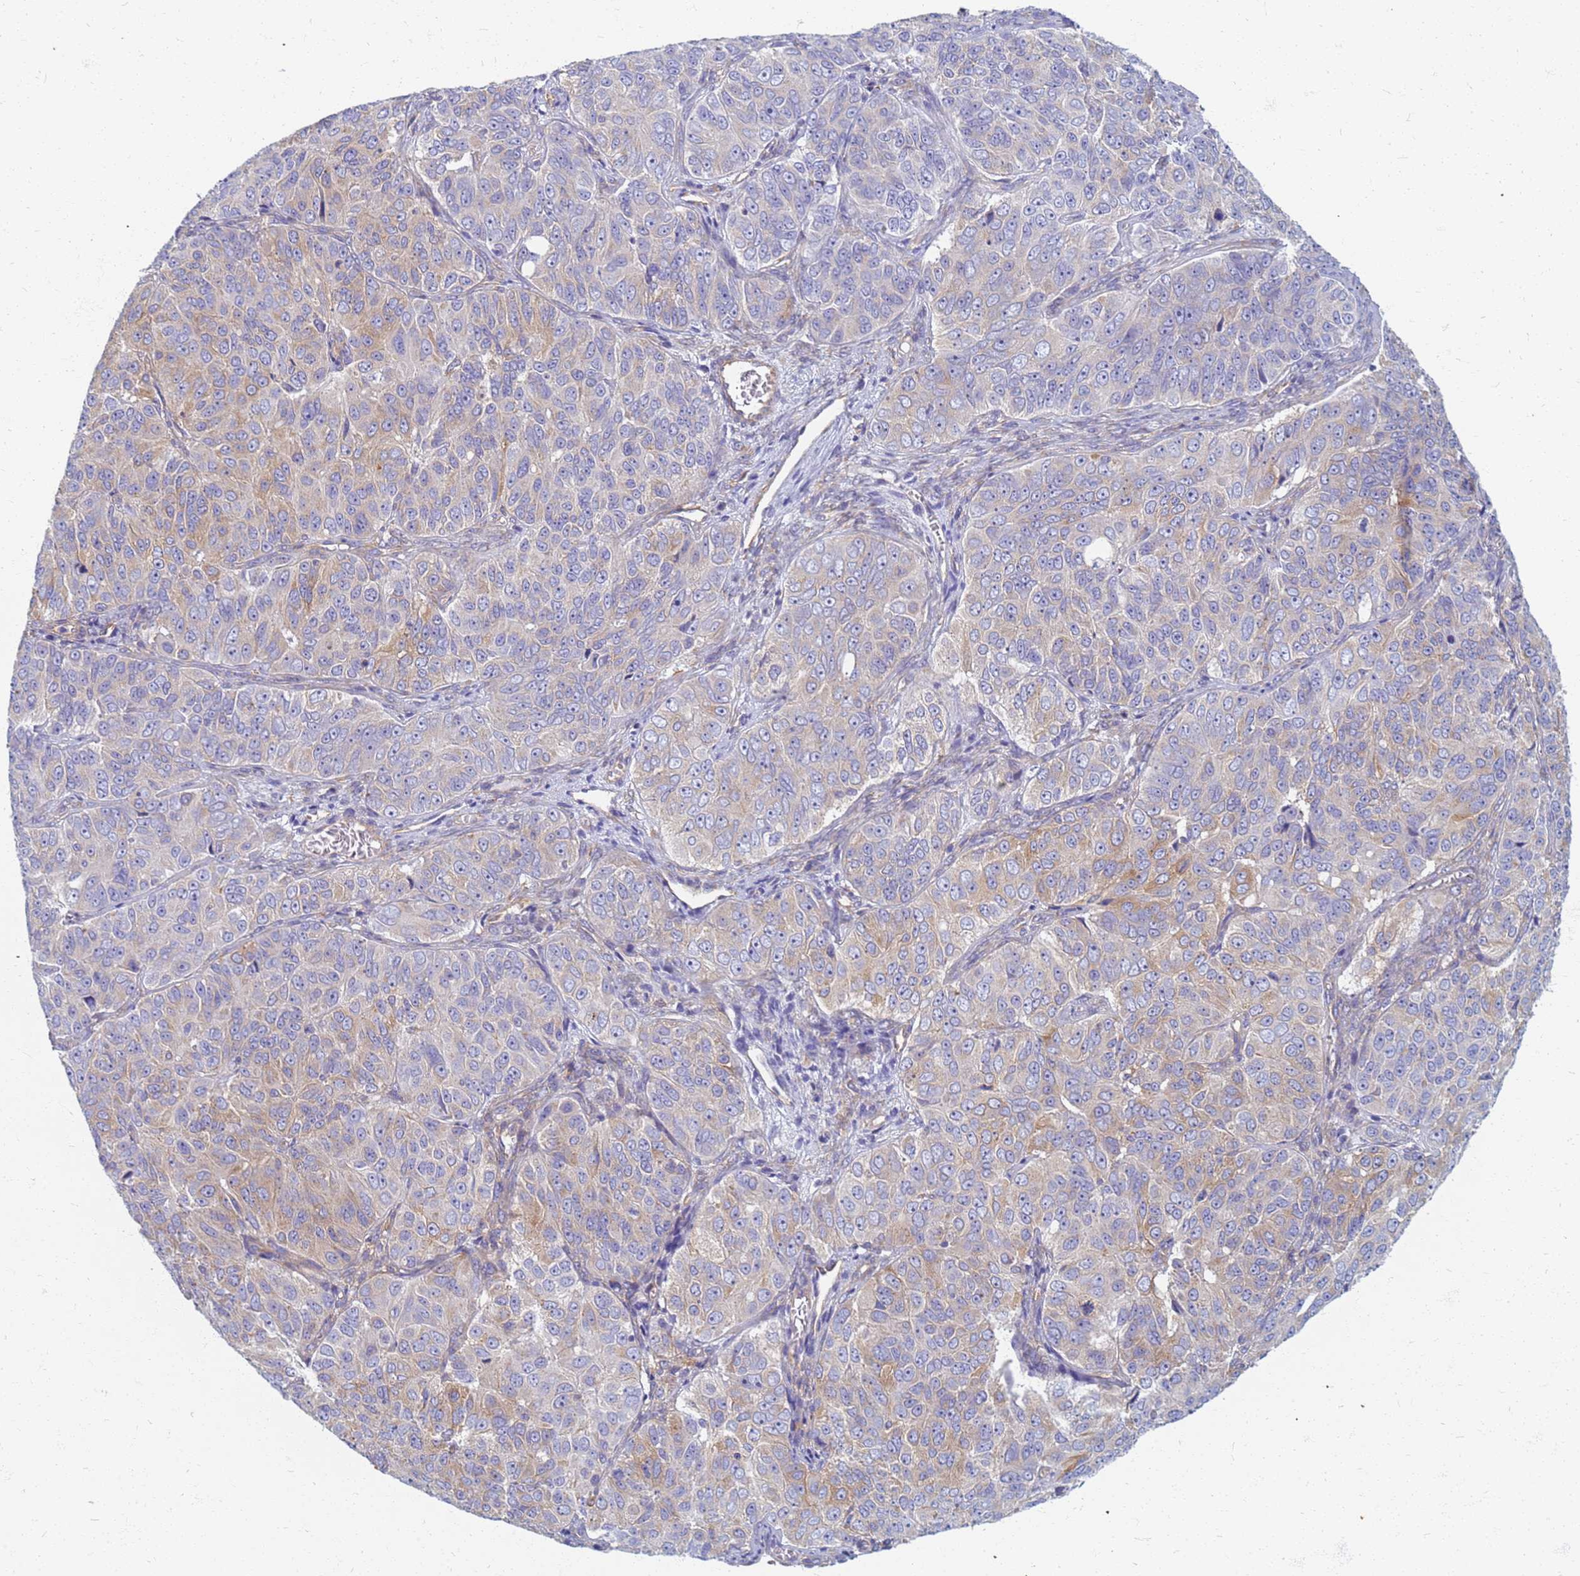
{"staining": {"intensity": "weak", "quantity": "25%-75%", "location": "cytoplasmic/membranous"}, "tissue": "ovarian cancer", "cell_type": "Tumor cells", "image_type": "cancer", "snomed": [{"axis": "morphology", "description": "Carcinoma, endometroid"}, {"axis": "topography", "description": "Ovary"}], "caption": "Immunohistochemical staining of human ovarian cancer exhibits weak cytoplasmic/membranous protein positivity in about 25%-75% of tumor cells.", "gene": "EEA1", "patient": {"sex": "female", "age": 51}}